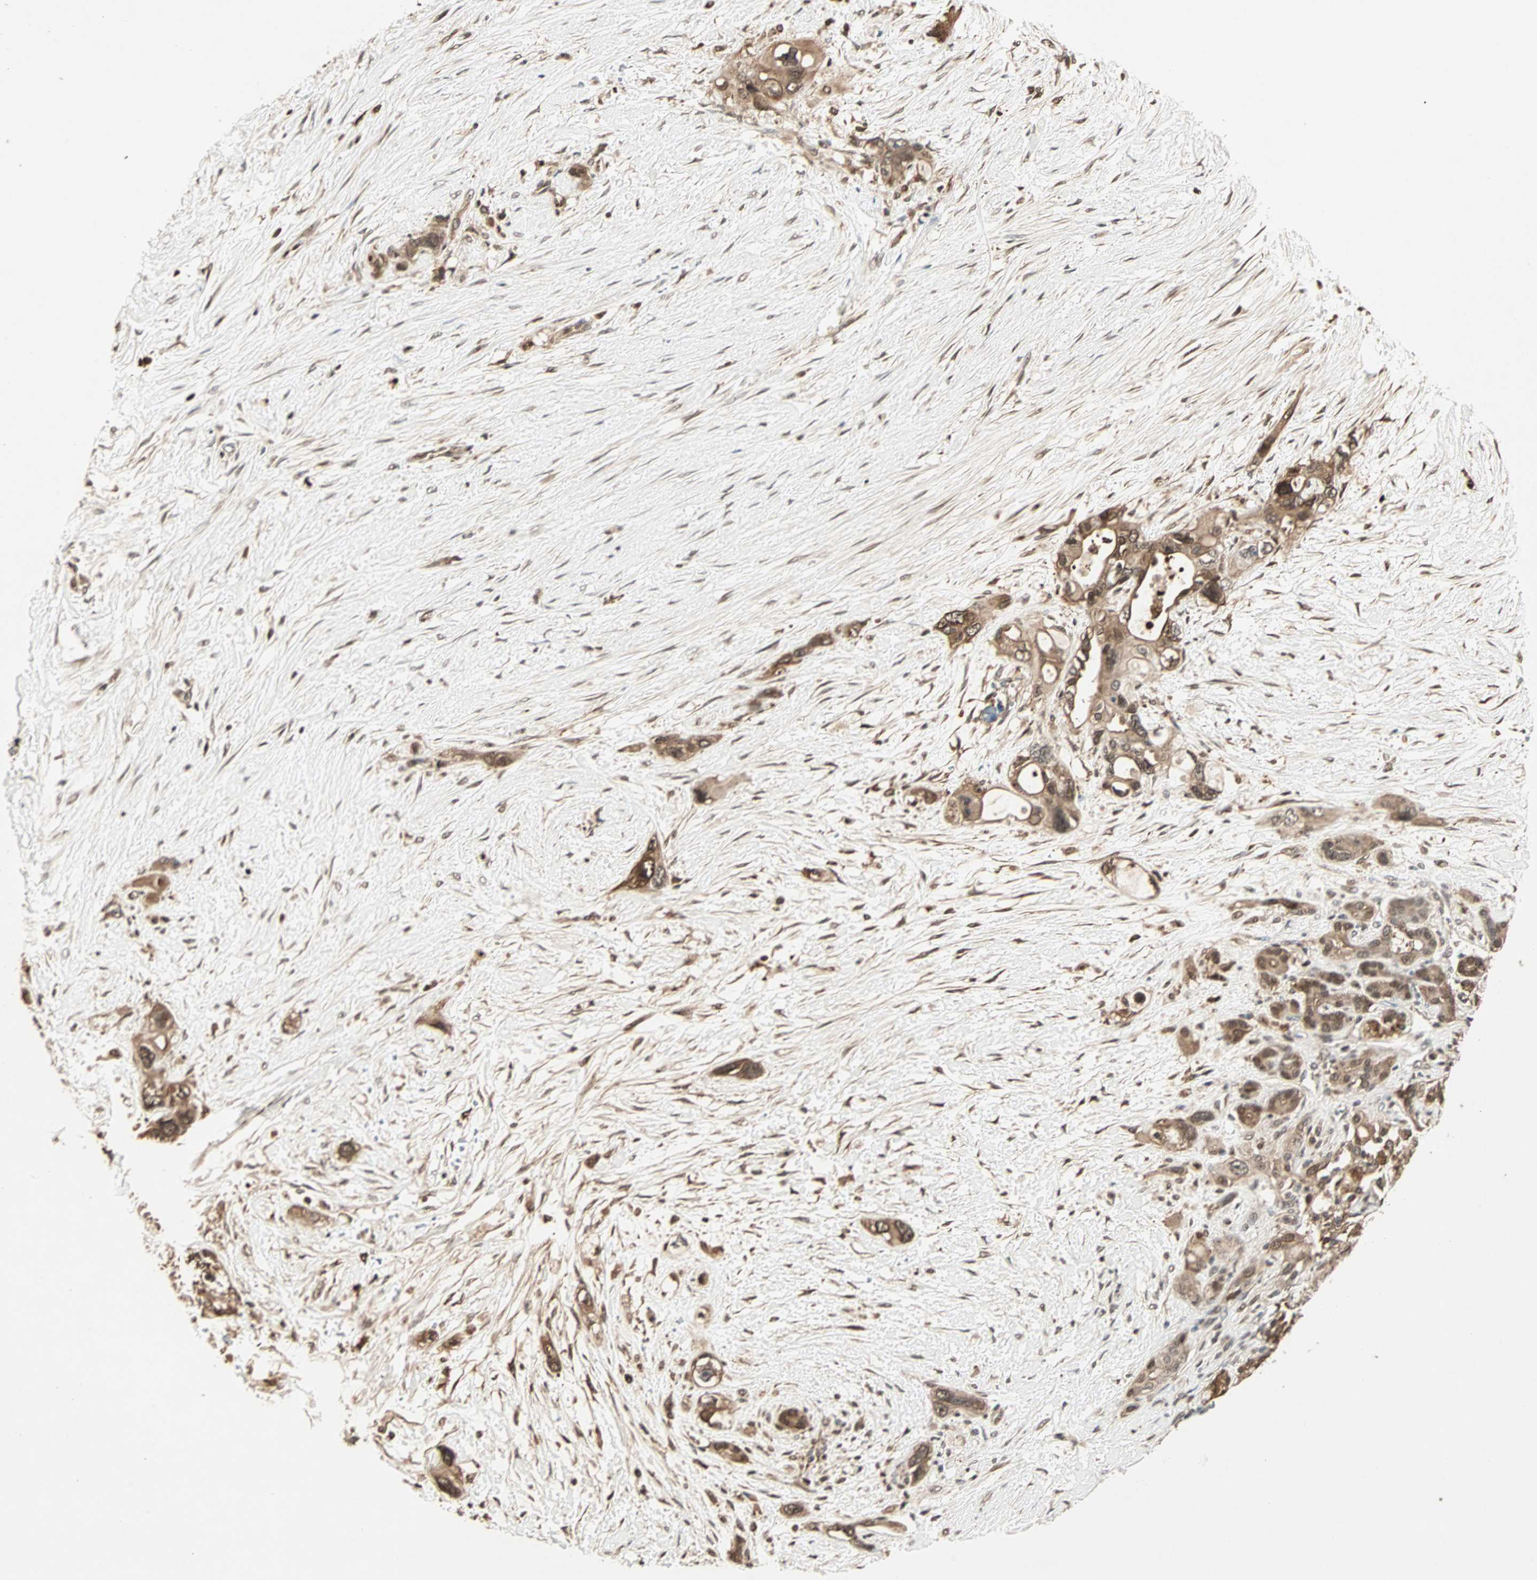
{"staining": {"intensity": "strong", "quantity": ">75%", "location": "cytoplasmic/membranous,nuclear"}, "tissue": "pancreatic cancer", "cell_type": "Tumor cells", "image_type": "cancer", "snomed": [{"axis": "morphology", "description": "Adenocarcinoma, NOS"}, {"axis": "topography", "description": "Pancreas"}], "caption": "Immunohistochemical staining of human pancreatic cancer (adenocarcinoma) displays high levels of strong cytoplasmic/membranous and nuclear protein expression in about >75% of tumor cells.", "gene": "DRG2", "patient": {"sex": "male", "age": 46}}